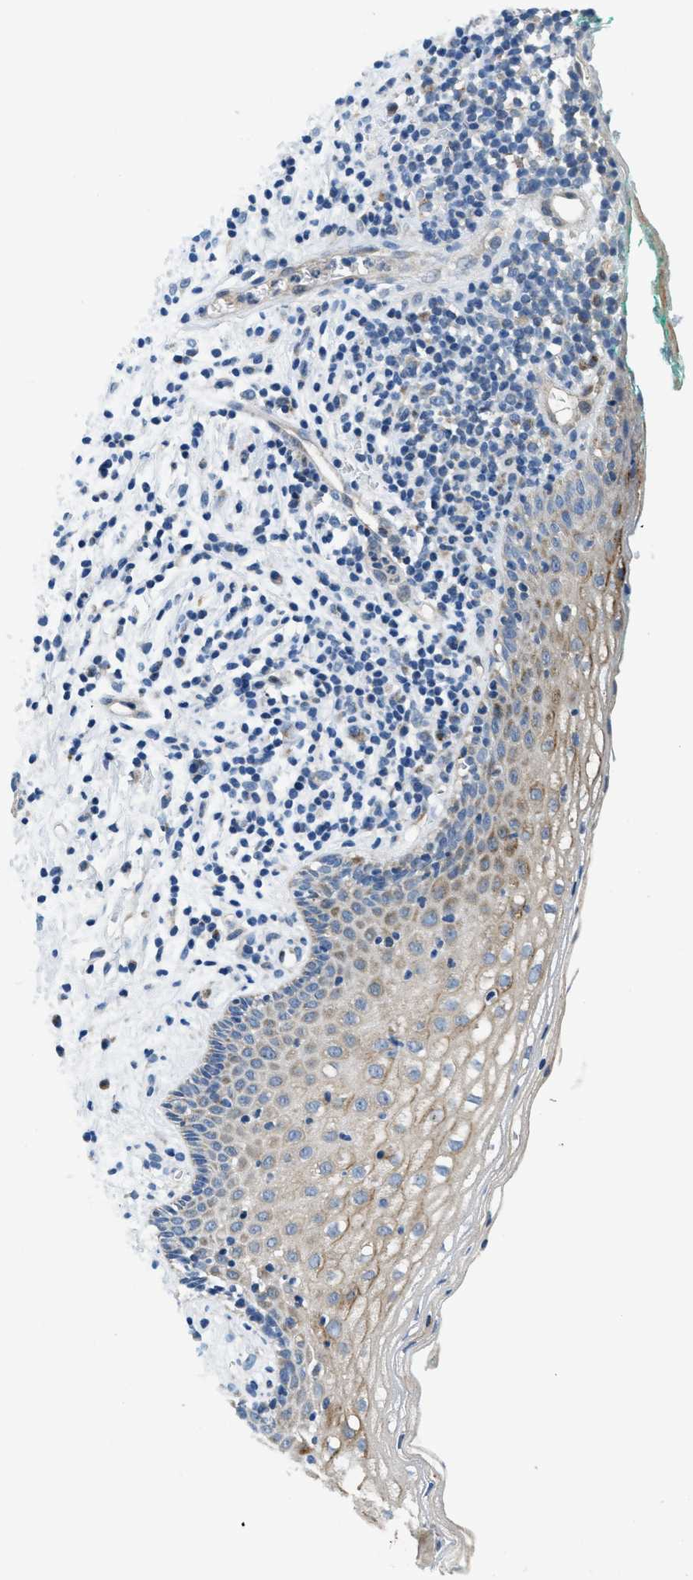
{"staining": {"intensity": "moderate", "quantity": "25%-75%", "location": "cytoplasmic/membranous"}, "tissue": "vagina", "cell_type": "Squamous epithelial cells", "image_type": "normal", "snomed": [{"axis": "morphology", "description": "Normal tissue, NOS"}, {"axis": "topography", "description": "Vagina"}], "caption": "Brown immunohistochemical staining in unremarkable human vagina displays moderate cytoplasmic/membranous expression in about 25%-75% of squamous epithelial cells. (brown staining indicates protein expression, while blue staining denotes nuclei).", "gene": "PNKD", "patient": {"sex": "female", "age": 44}}